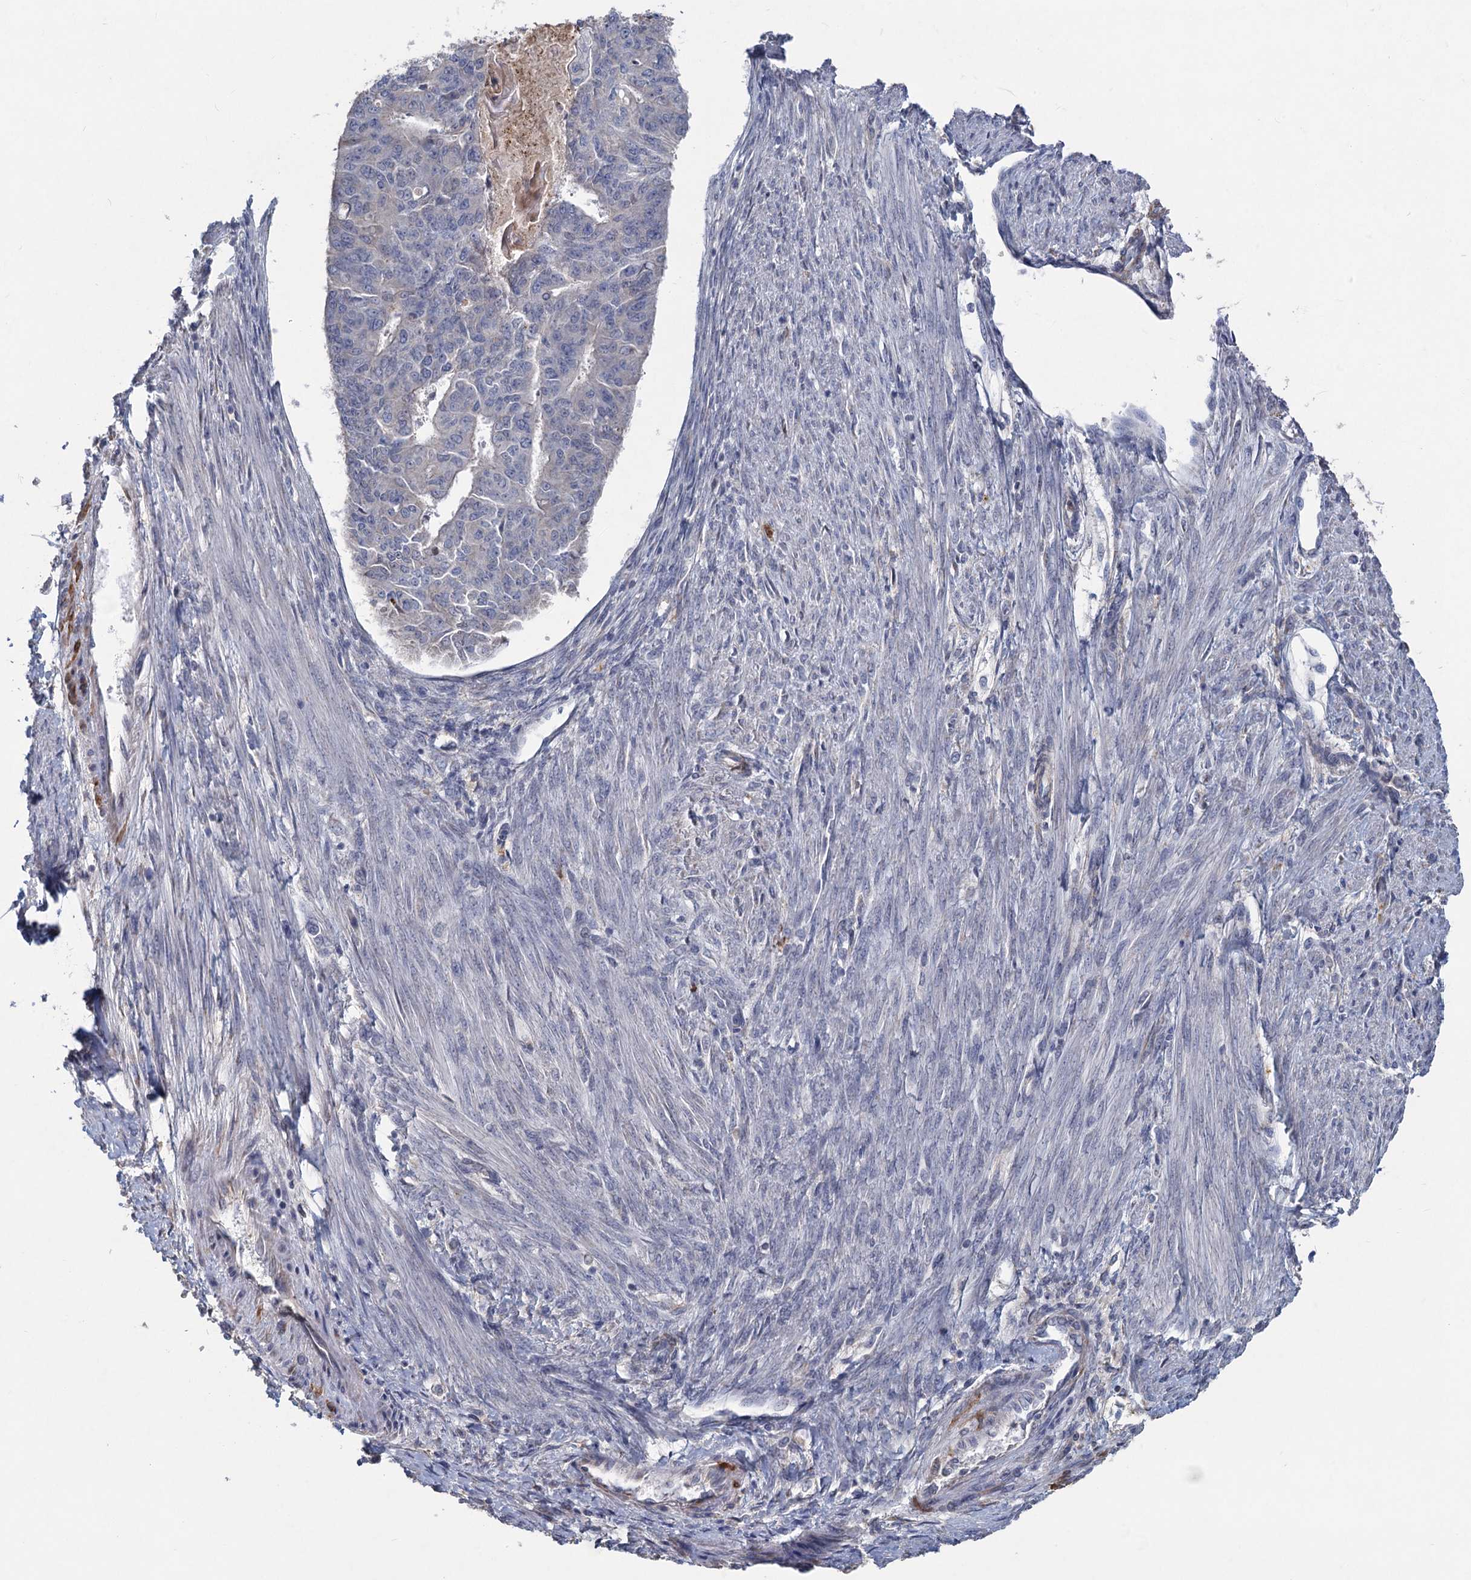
{"staining": {"intensity": "negative", "quantity": "none", "location": "none"}, "tissue": "endometrial cancer", "cell_type": "Tumor cells", "image_type": "cancer", "snomed": [{"axis": "morphology", "description": "Adenocarcinoma, NOS"}, {"axis": "topography", "description": "Endometrium"}], "caption": "Immunohistochemistry image of human endometrial adenocarcinoma stained for a protein (brown), which demonstrates no positivity in tumor cells. (DAB (3,3'-diaminobenzidine) immunohistochemistry (IHC) visualized using brightfield microscopy, high magnification).", "gene": "HES2", "patient": {"sex": "female", "age": 32}}